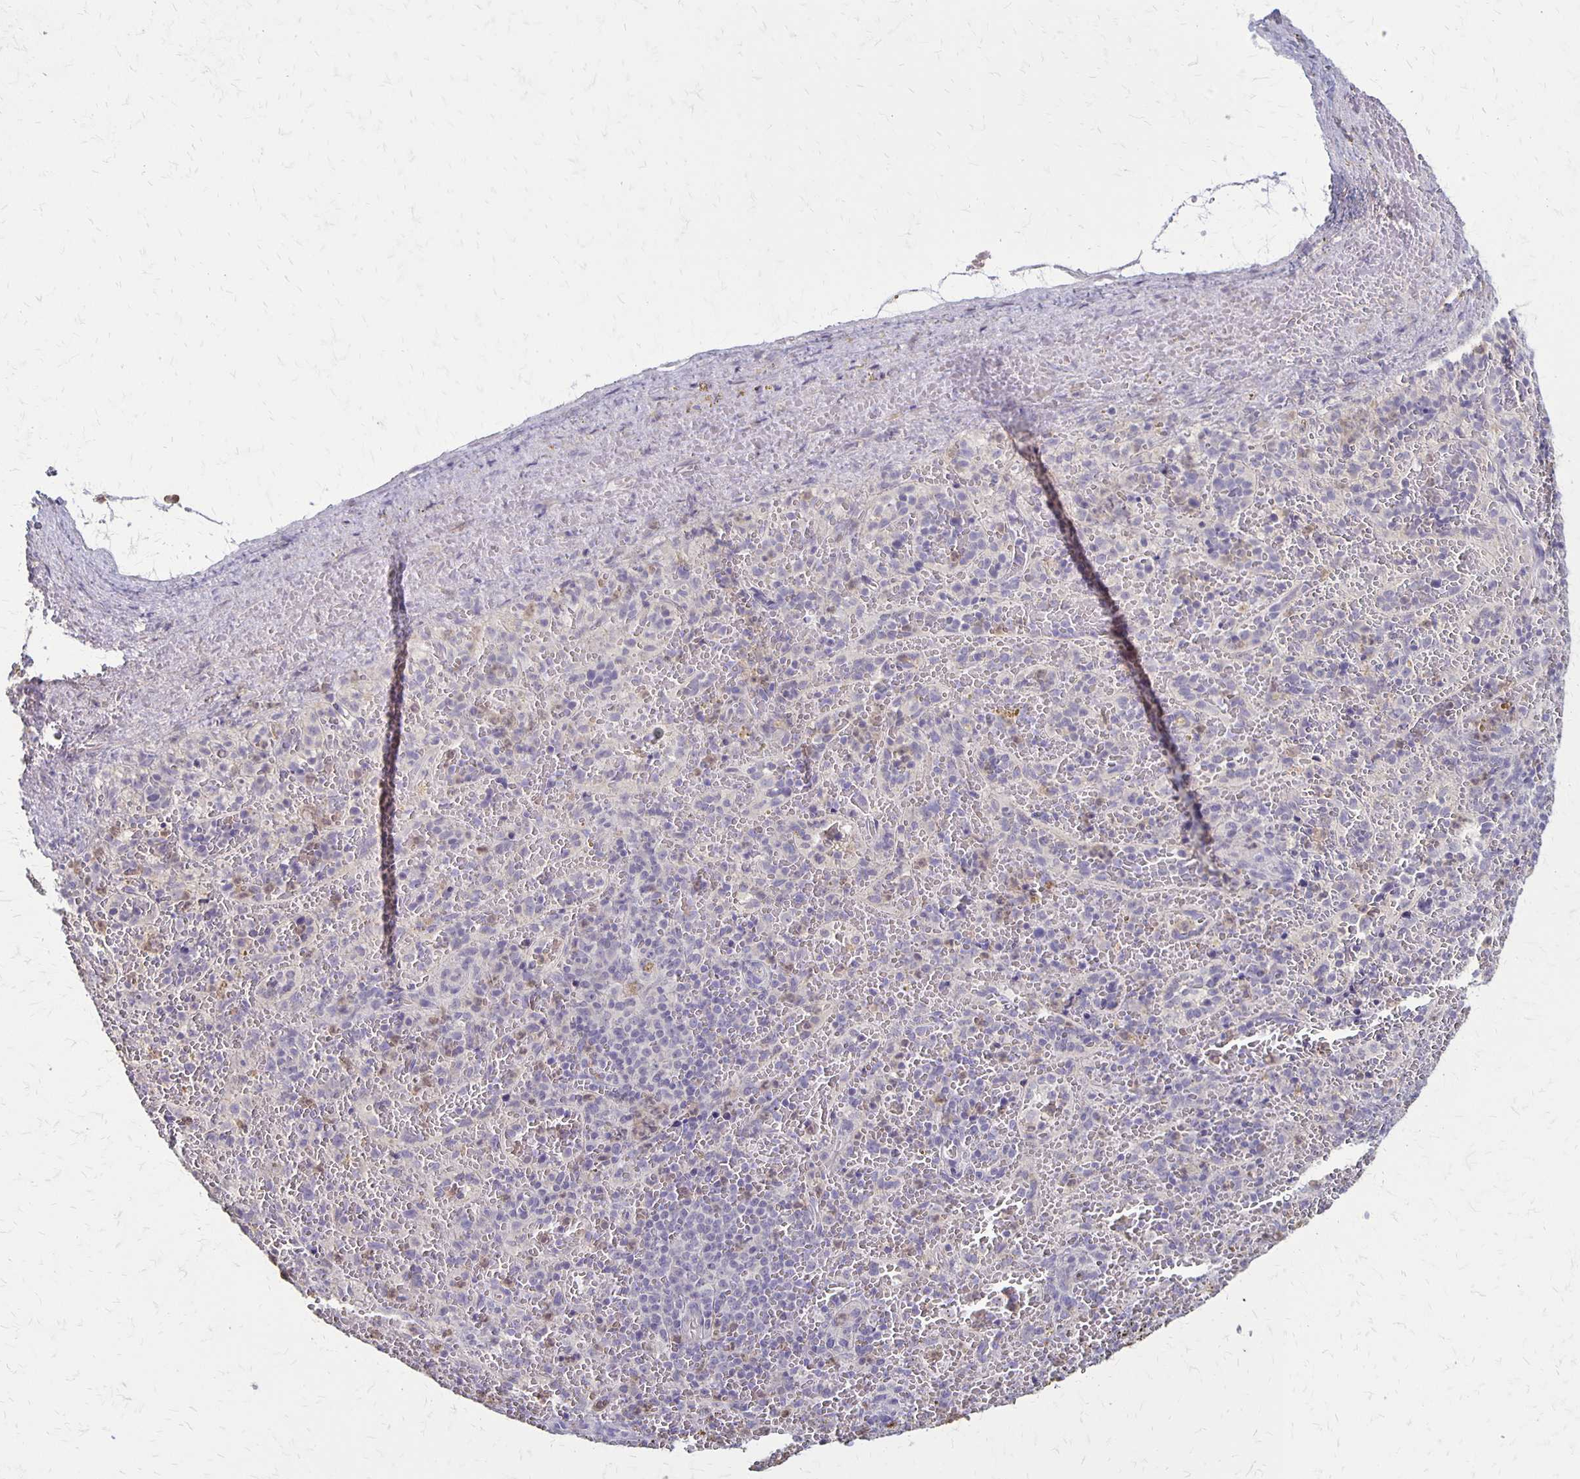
{"staining": {"intensity": "negative", "quantity": "none", "location": "none"}, "tissue": "spleen", "cell_type": "Cells in red pulp", "image_type": "normal", "snomed": [{"axis": "morphology", "description": "Normal tissue, NOS"}, {"axis": "topography", "description": "Spleen"}], "caption": "IHC of unremarkable human spleen reveals no positivity in cells in red pulp. (IHC, brightfield microscopy, high magnification).", "gene": "SEPTIN5", "patient": {"sex": "female", "age": 50}}